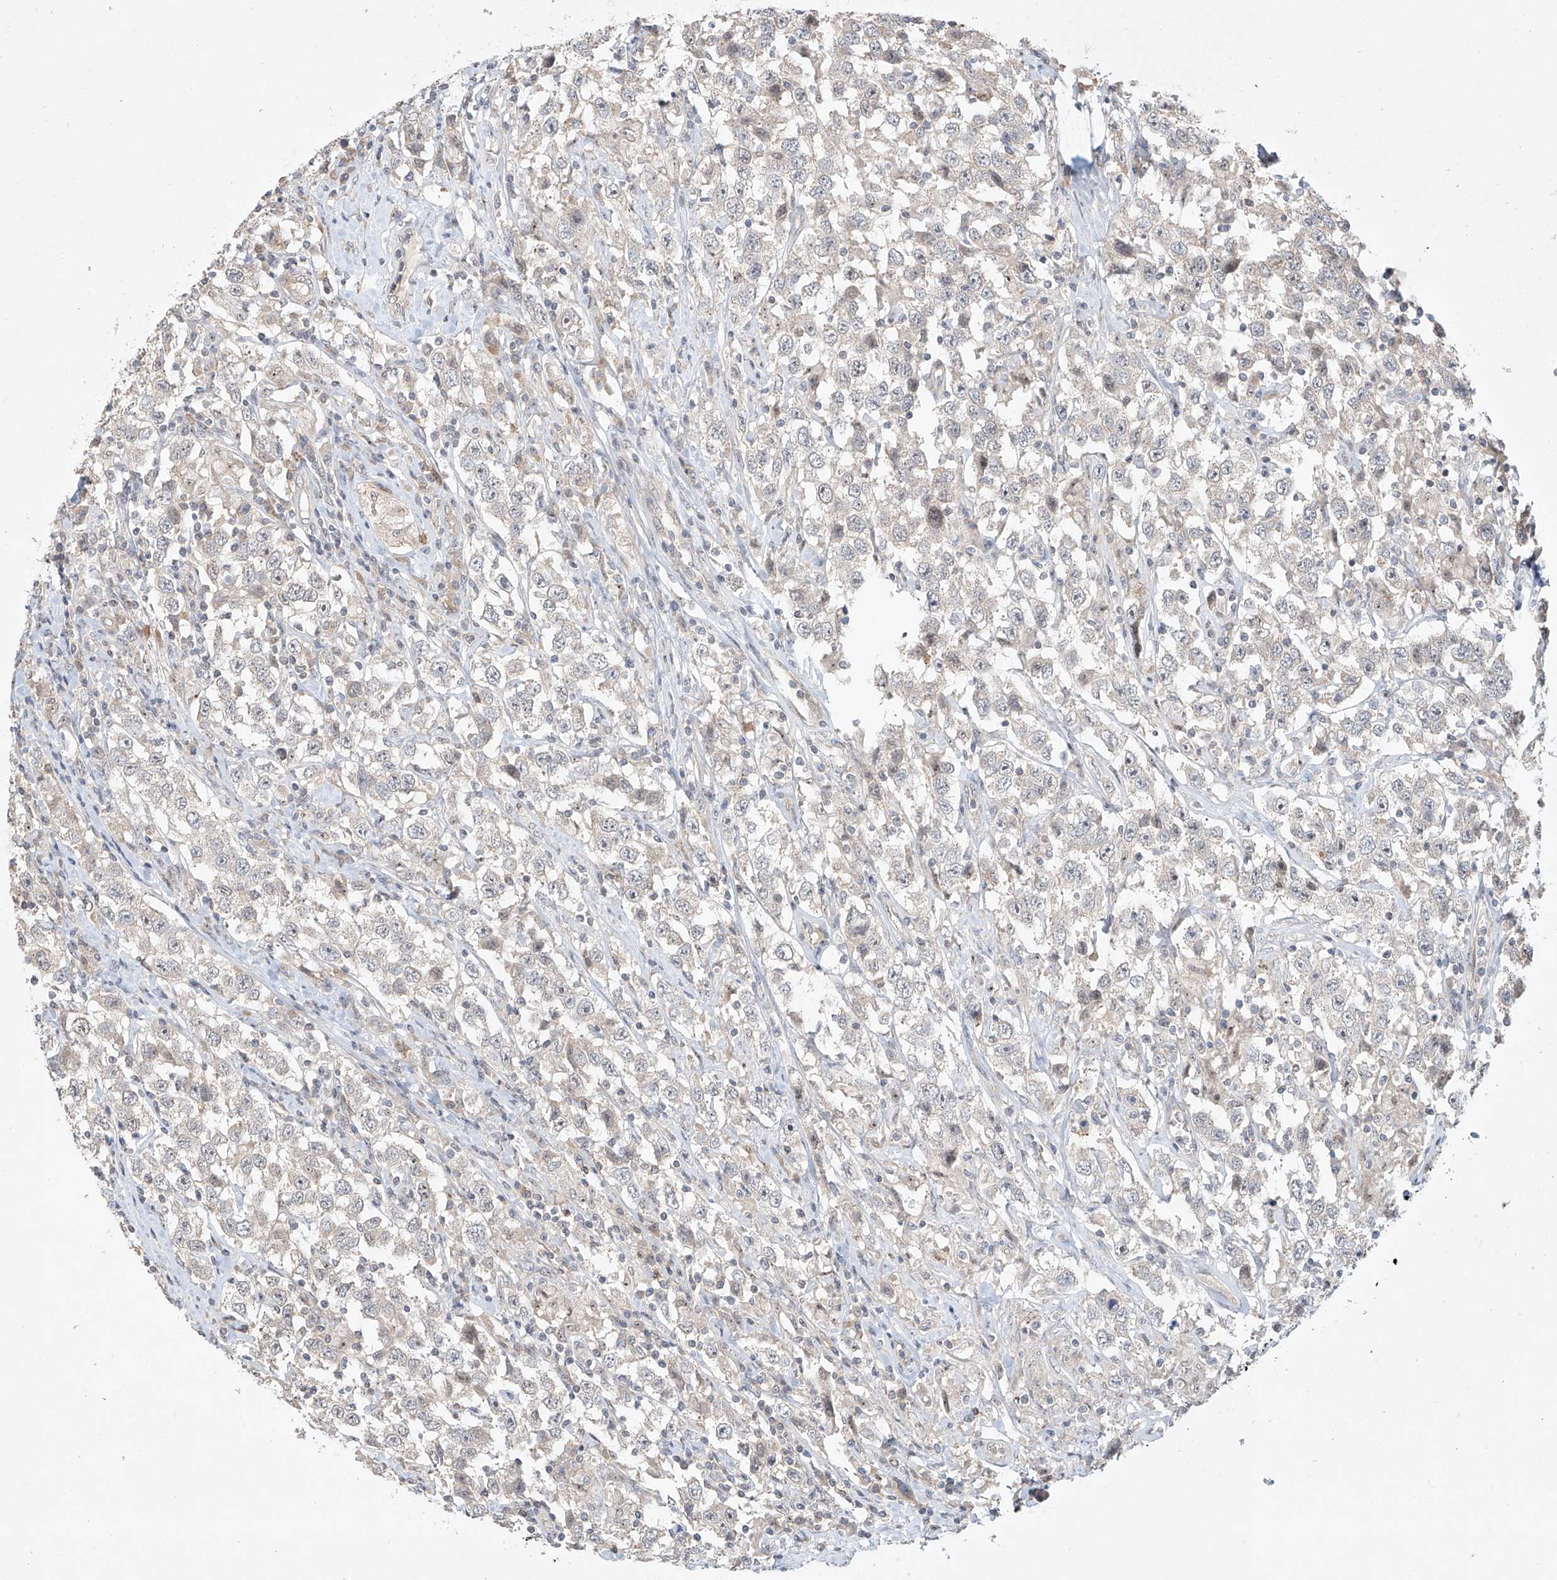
{"staining": {"intensity": "negative", "quantity": "none", "location": "none"}, "tissue": "testis cancer", "cell_type": "Tumor cells", "image_type": "cancer", "snomed": [{"axis": "morphology", "description": "Seminoma, NOS"}, {"axis": "topography", "description": "Testis"}], "caption": "Immunohistochemical staining of human testis seminoma displays no significant staining in tumor cells.", "gene": "TASP1", "patient": {"sex": "male", "age": 41}}